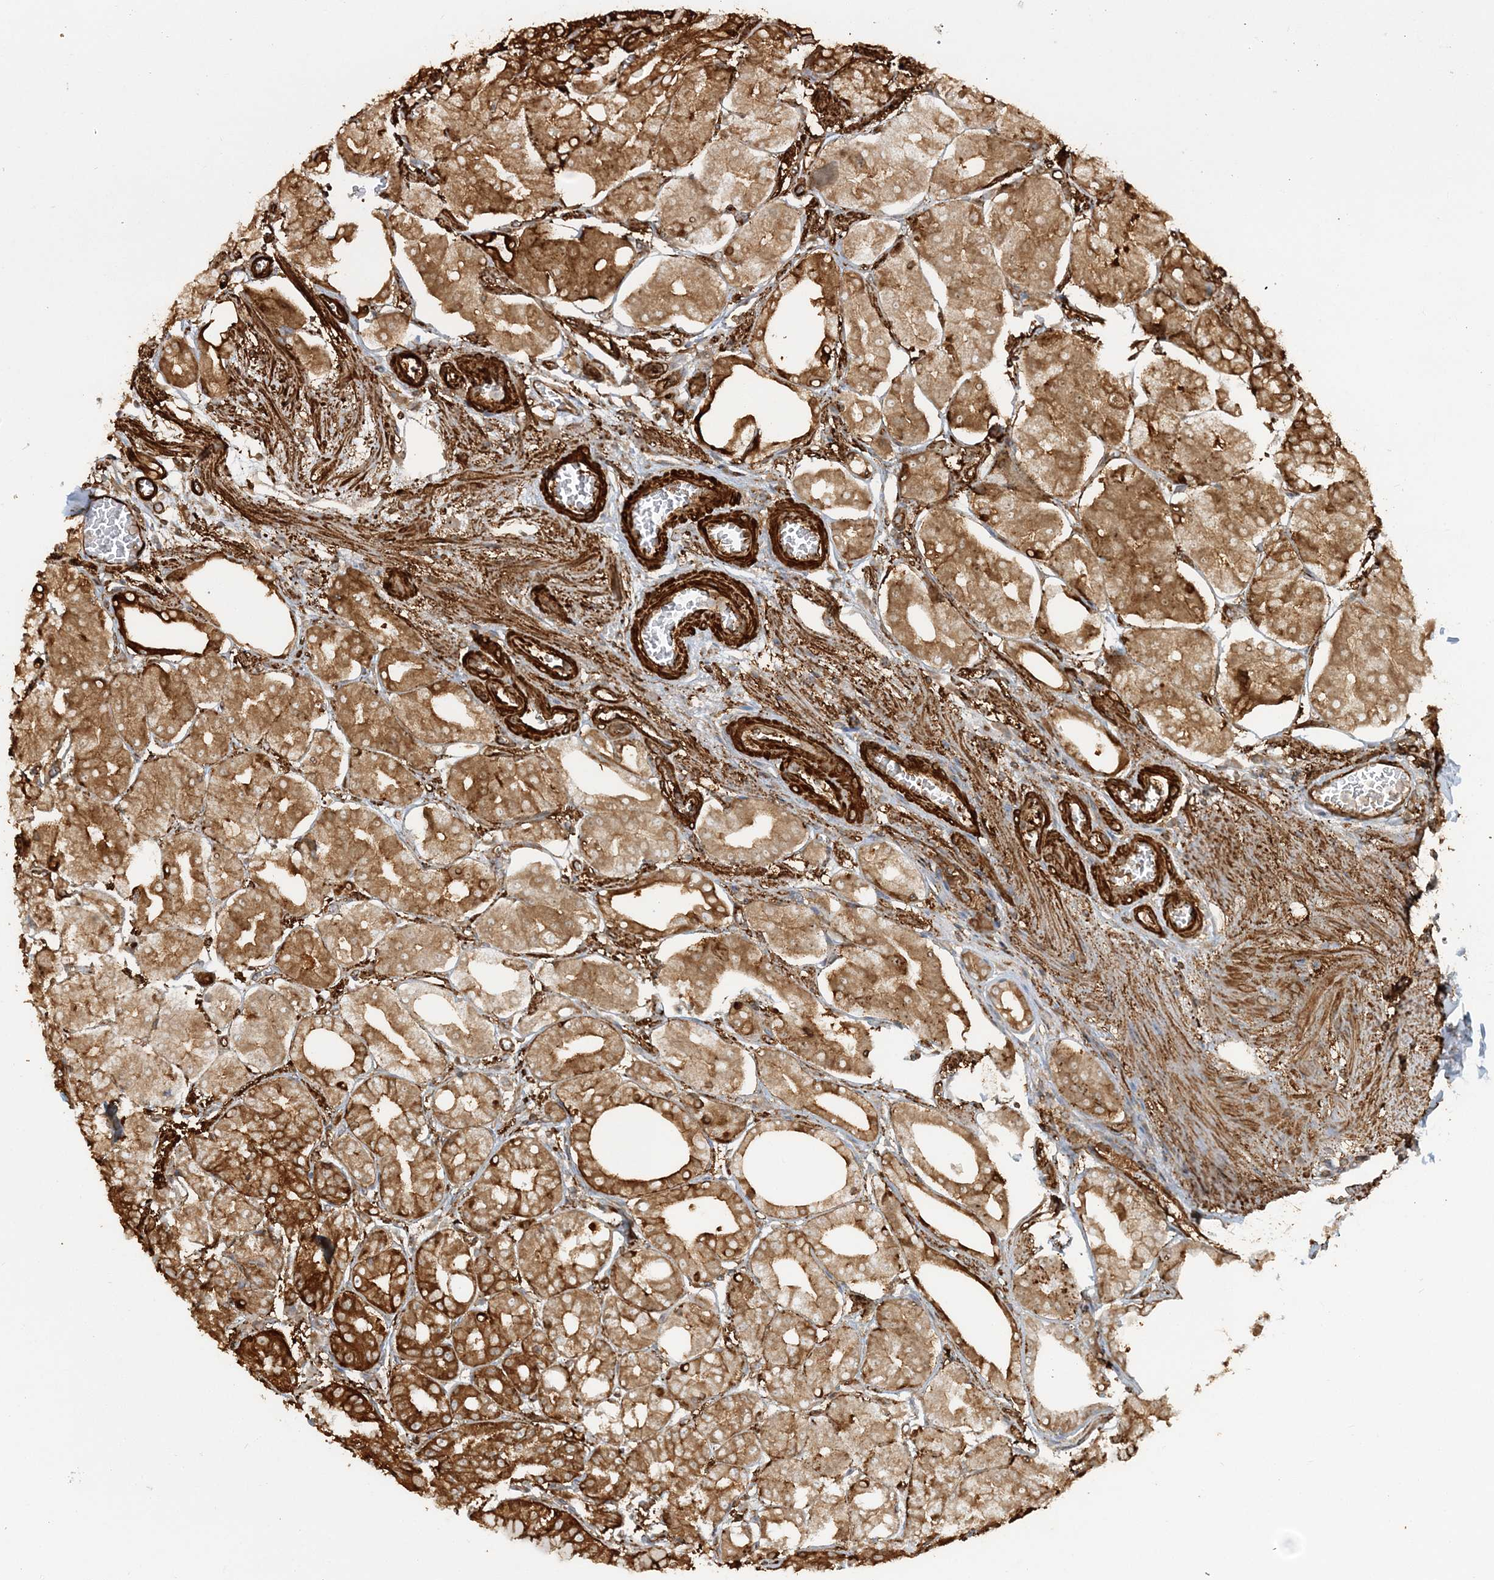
{"staining": {"intensity": "strong", "quantity": ">75%", "location": "cytoplasmic/membranous"}, "tissue": "stomach", "cell_type": "Glandular cells", "image_type": "normal", "snomed": [{"axis": "morphology", "description": "Normal tissue, NOS"}, {"axis": "topography", "description": "Stomach, lower"}], "caption": "A high-resolution micrograph shows immunohistochemistry staining of benign stomach, which reveals strong cytoplasmic/membranous positivity in approximately >75% of glandular cells. The staining was performed using DAB to visualize the protein expression in brown, while the nuclei were stained in blue with hematoxylin (Magnification: 20x).", "gene": "DSTN", "patient": {"sex": "male", "age": 71}}